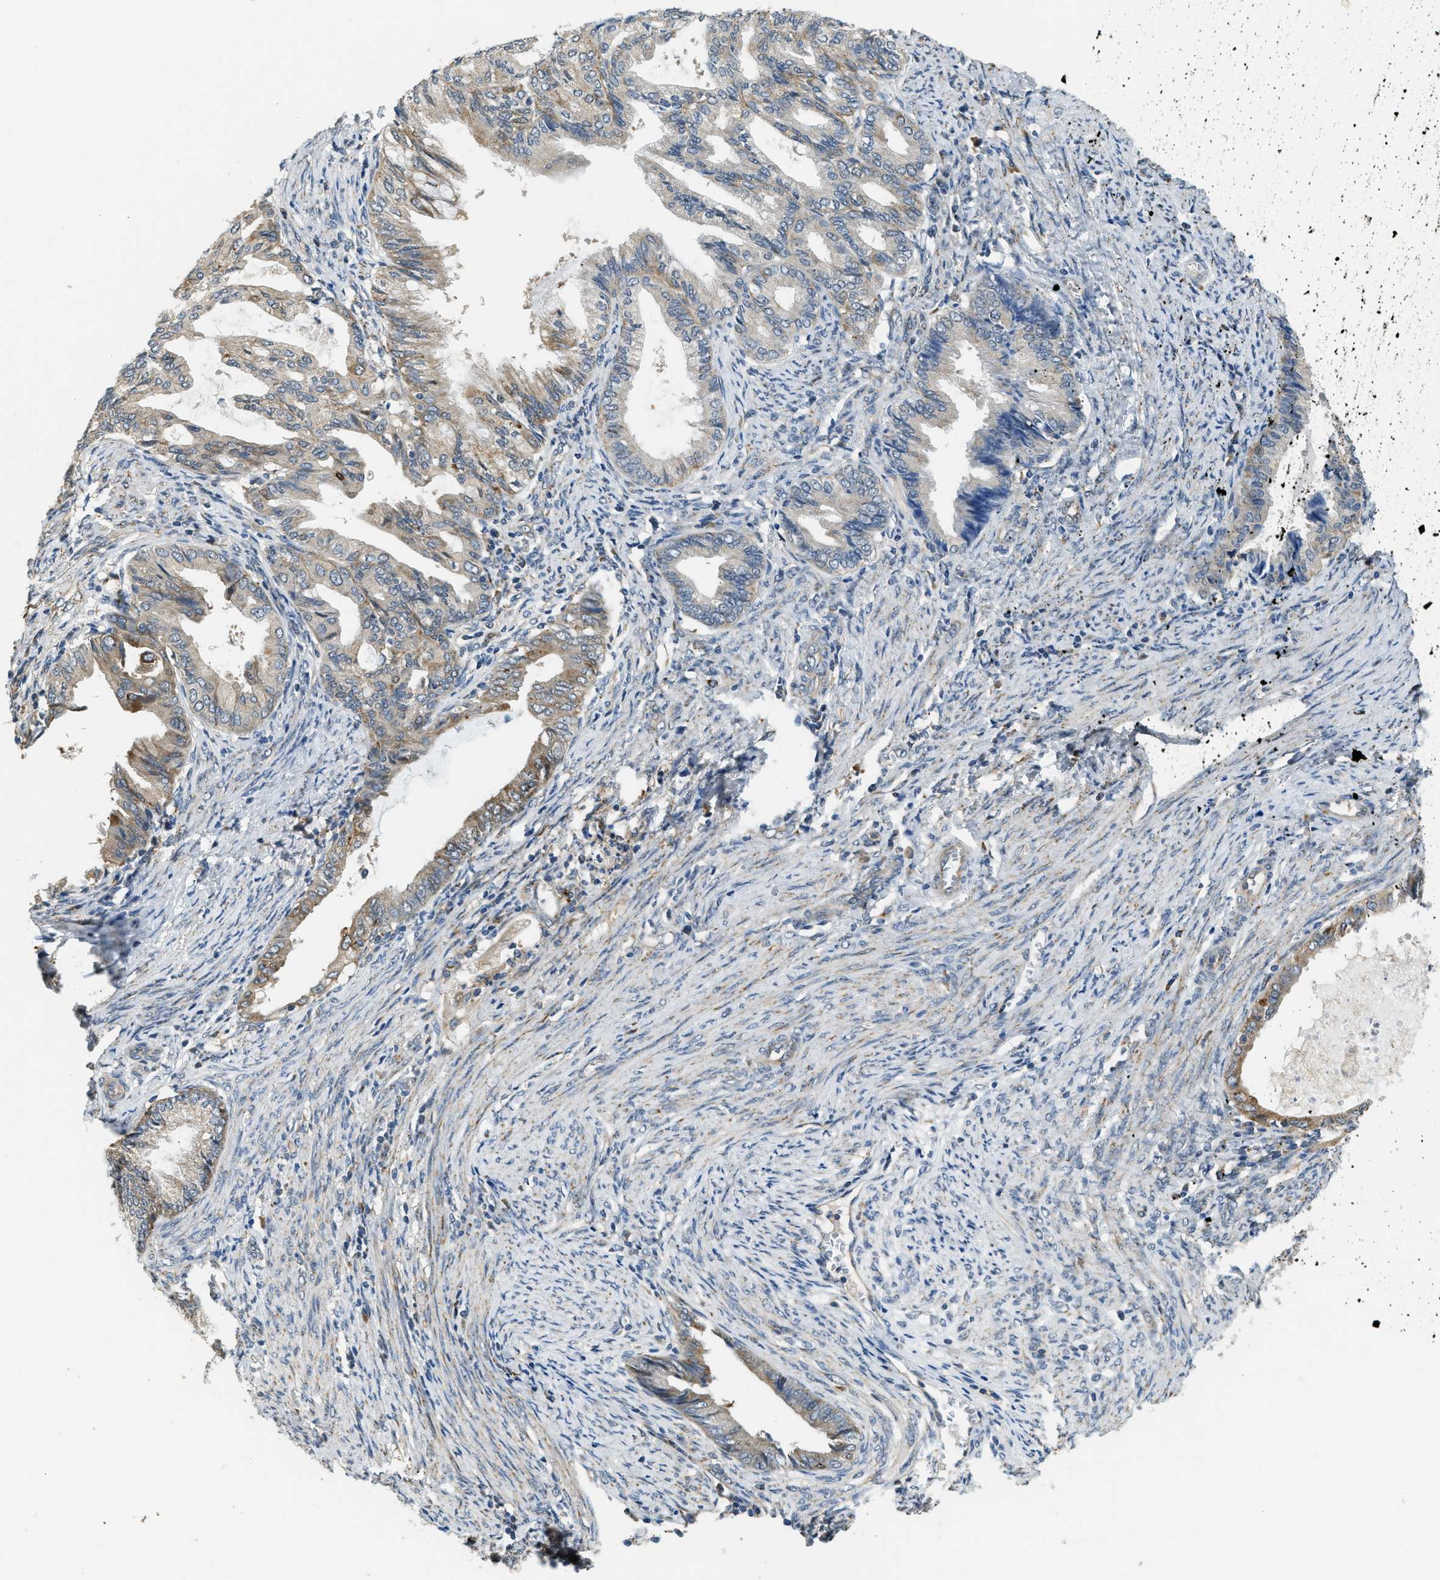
{"staining": {"intensity": "moderate", "quantity": "25%-75%", "location": "cytoplasmic/membranous"}, "tissue": "endometrial cancer", "cell_type": "Tumor cells", "image_type": "cancer", "snomed": [{"axis": "morphology", "description": "Adenocarcinoma, NOS"}, {"axis": "topography", "description": "Endometrium"}], "caption": "Immunohistochemical staining of endometrial cancer (adenocarcinoma) displays medium levels of moderate cytoplasmic/membranous staining in approximately 25%-75% of tumor cells.", "gene": "STARD3NL", "patient": {"sex": "female", "age": 86}}